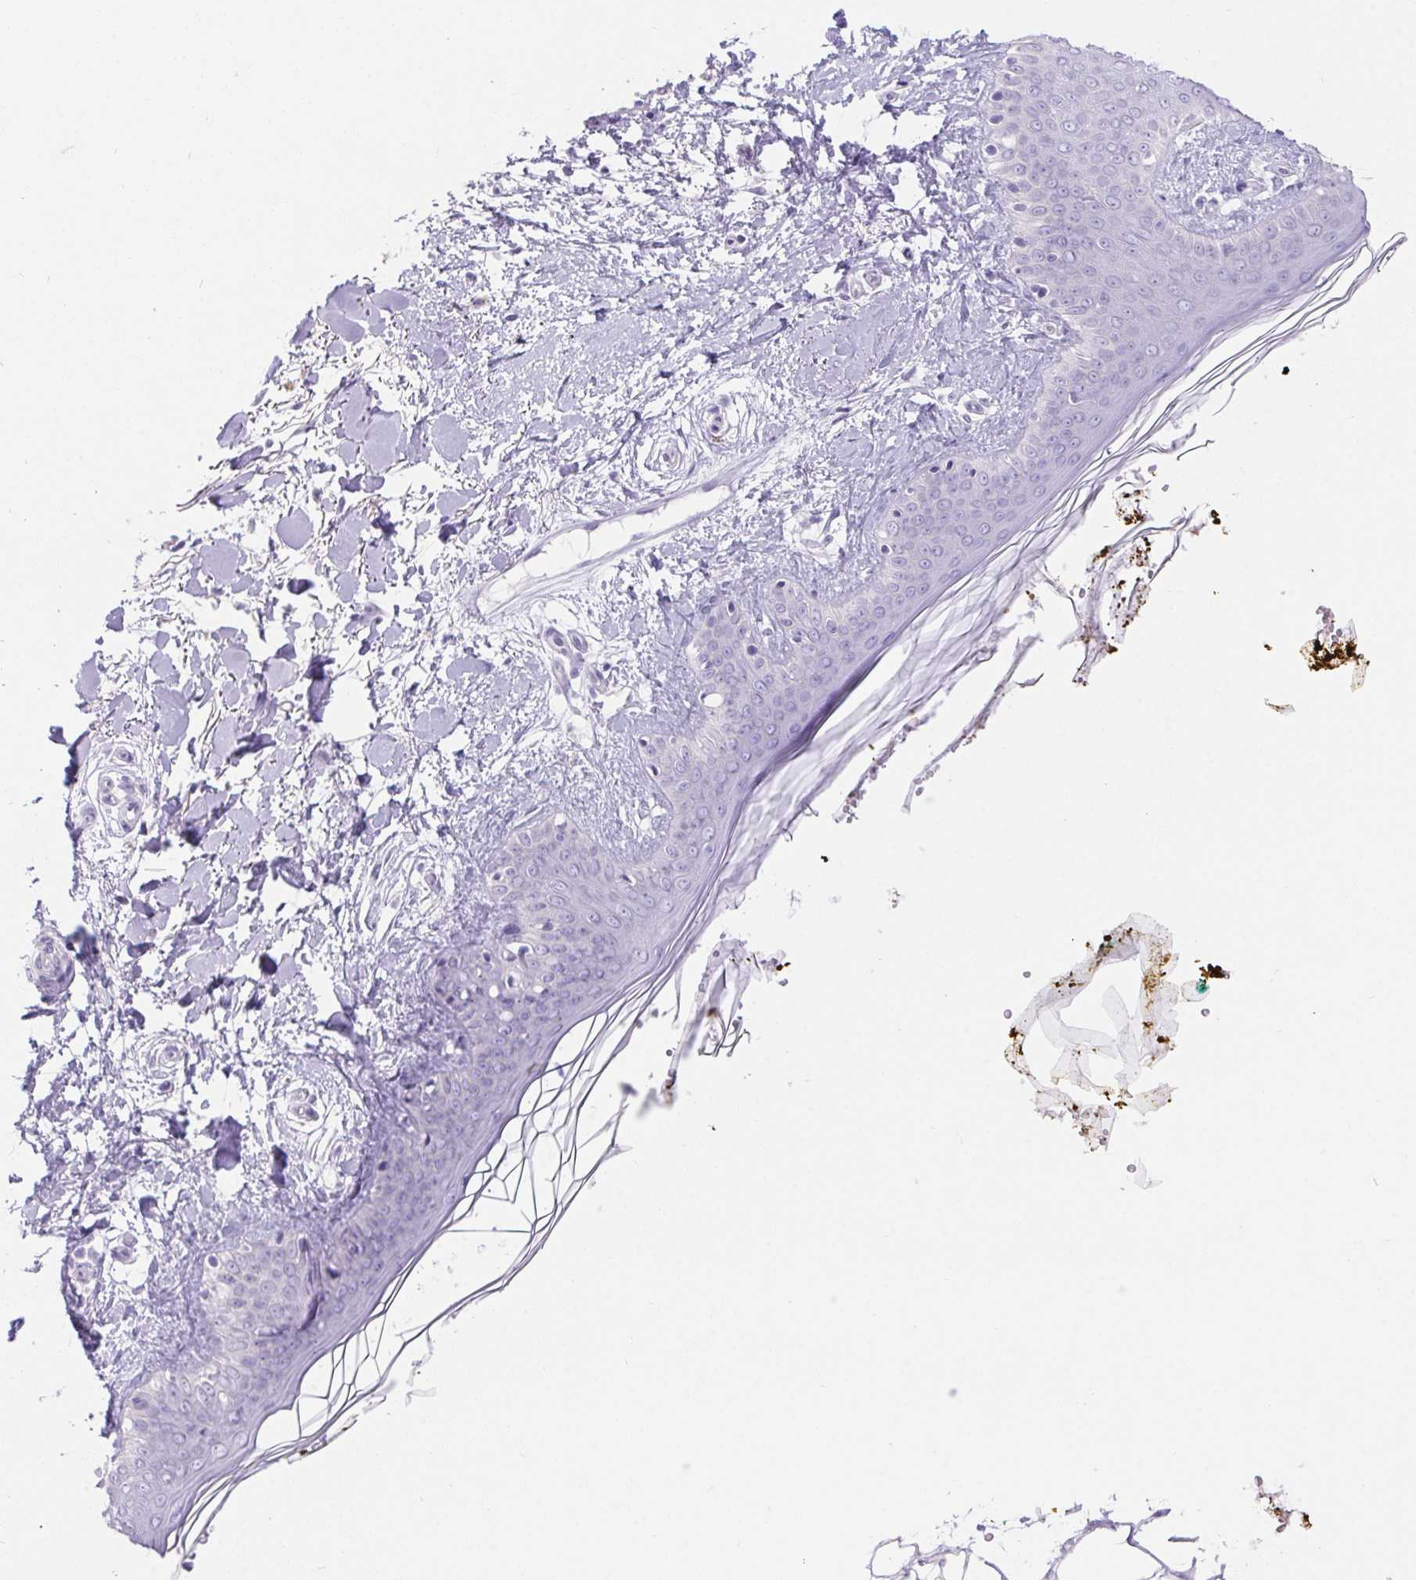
{"staining": {"intensity": "negative", "quantity": "none", "location": "none"}, "tissue": "skin", "cell_type": "Fibroblasts", "image_type": "normal", "snomed": [{"axis": "morphology", "description": "Normal tissue, NOS"}, {"axis": "topography", "description": "Skin"}], "caption": "IHC histopathology image of unremarkable skin: human skin stained with DAB reveals no significant protein expression in fibroblasts.", "gene": "ERP27", "patient": {"sex": "female", "age": 34}}